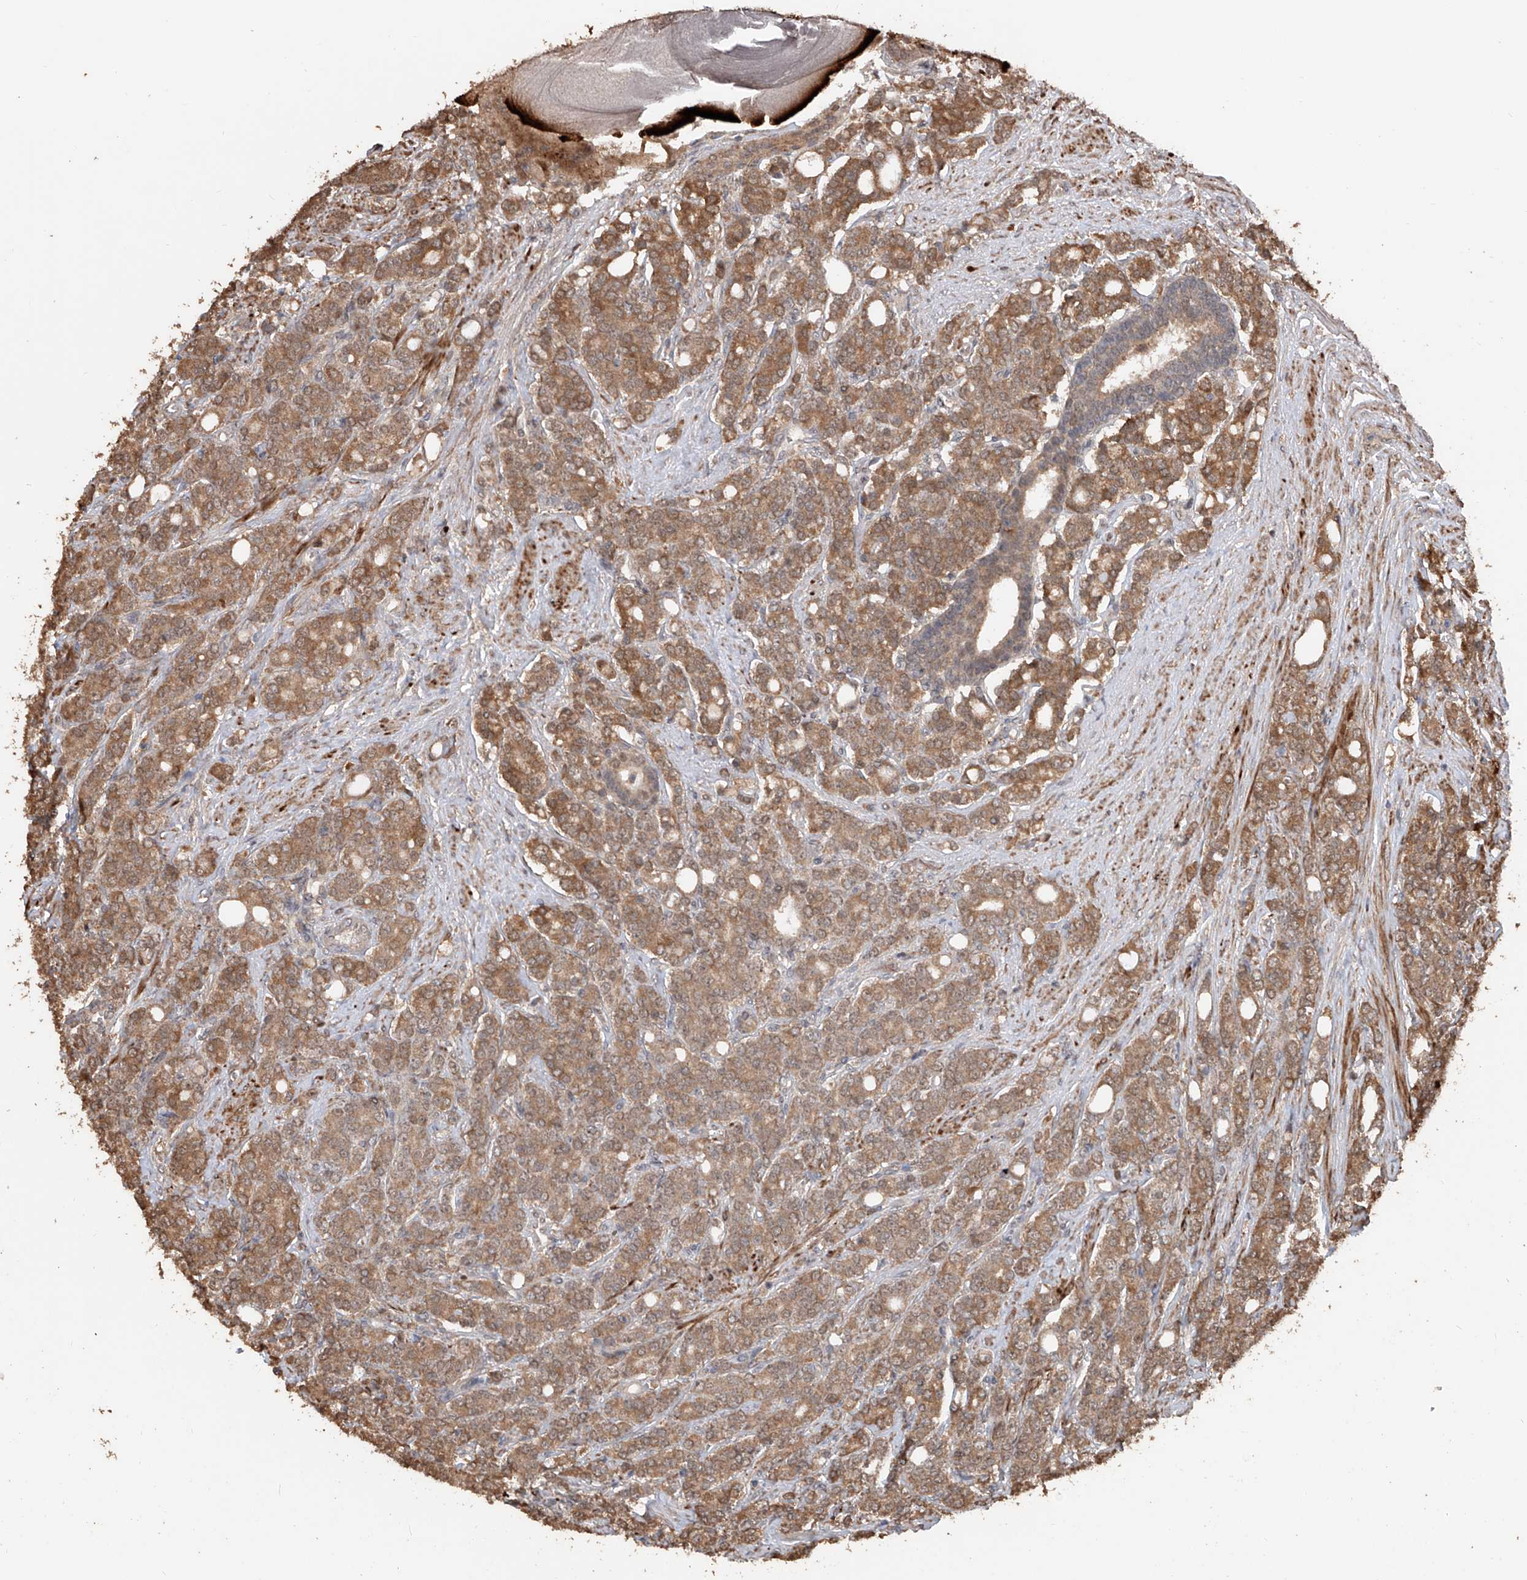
{"staining": {"intensity": "moderate", "quantity": ">75%", "location": "cytoplasmic/membranous,nuclear"}, "tissue": "prostate cancer", "cell_type": "Tumor cells", "image_type": "cancer", "snomed": [{"axis": "morphology", "description": "Adenocarcinoma, High grade"}, {"axis": "topography", "description": "Prostate"}], "caption": "Protein analysis of prostate cancer (high-grade adenocarcinoma) tissue exhibits moderate cytoplasmic/membranous and nuclear staining in approximately >75% of tumor cells. (DAB (3,3'-diaminobenzidine) IHC, brown staining for protein, blue staining for nuclei).", "gene": "FAM135A", "patient": {"sex": "male", "age": 62}}